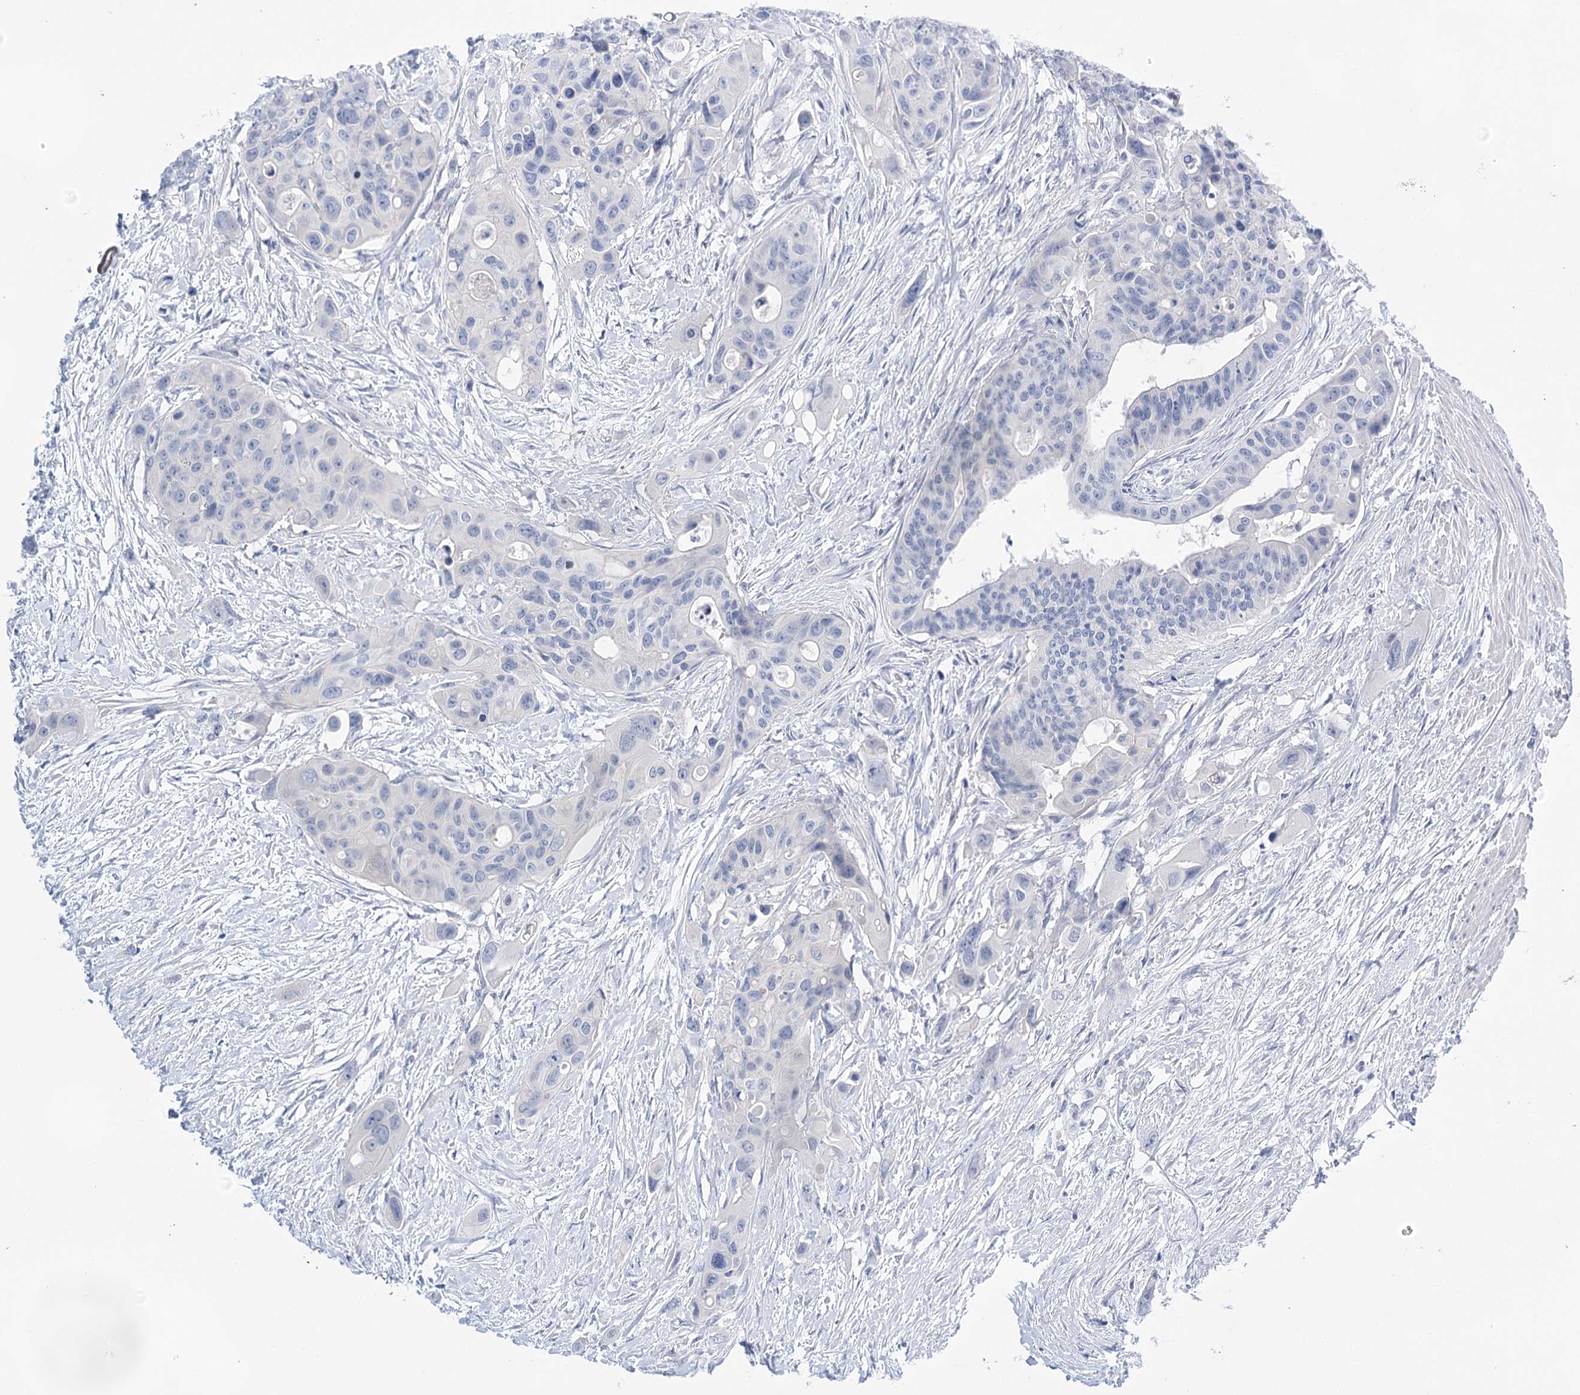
{"staining": {"intensity": "negative", "quantity": "none", "location": "none"}, "tissue": "colorectal cancer", "cell_type": "Tumor cells", "image_type": "cancer", "snomed": [{"axis": "morphology", "description": "Adenocarcinoma, NOS"}, {"axis": "topography", "description": "Colon"}], "caption": "A photomicrograph of human colorectal adenocarcinoma is negative for staining in tumor cells.", "gene": "LALBA", "patient": {"sex": "male", "age": 77}}